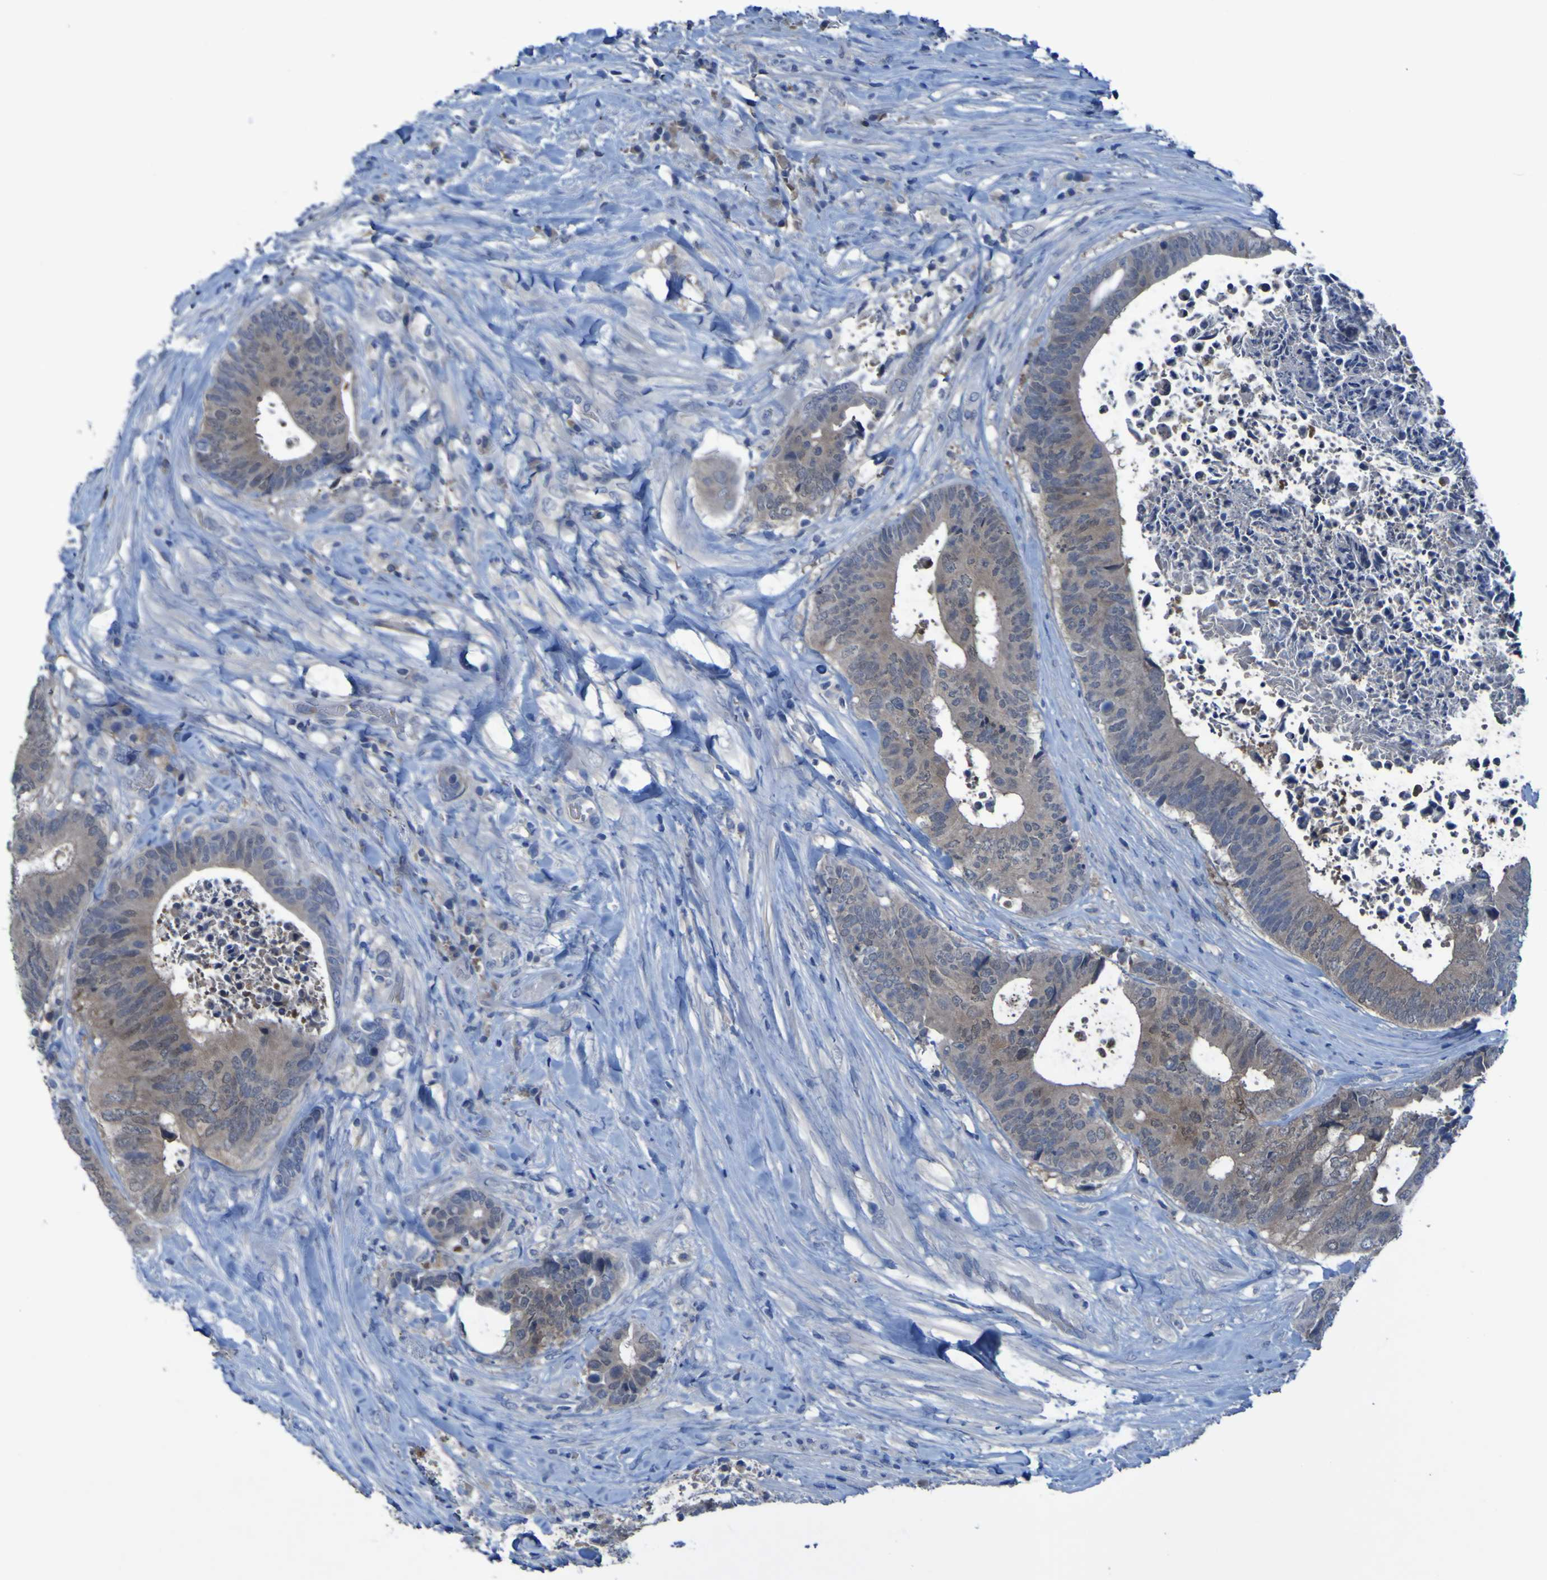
{"staining": {"intensity": "negative", "quantity": "none", "location": "none"}, "tissue": "colorectal cancer", "cell_type": "Tumor cells", "image_type": "cancer", "snomed": [{"axis": "morphology", "description": "Adenocarcinoma, NOS"}, {"axis": "topography", "description": "Rectum"}], "caption": "An immunohistochemistry (IHC) histopathology image of colorectal adenocarcinoma is shown. There is no staining in tumor cells of colorectal adenocarcinoma. Nuclei are stained in blue.", "gene": "SGK2", "patient": {"sex": "male", "age": 72}}